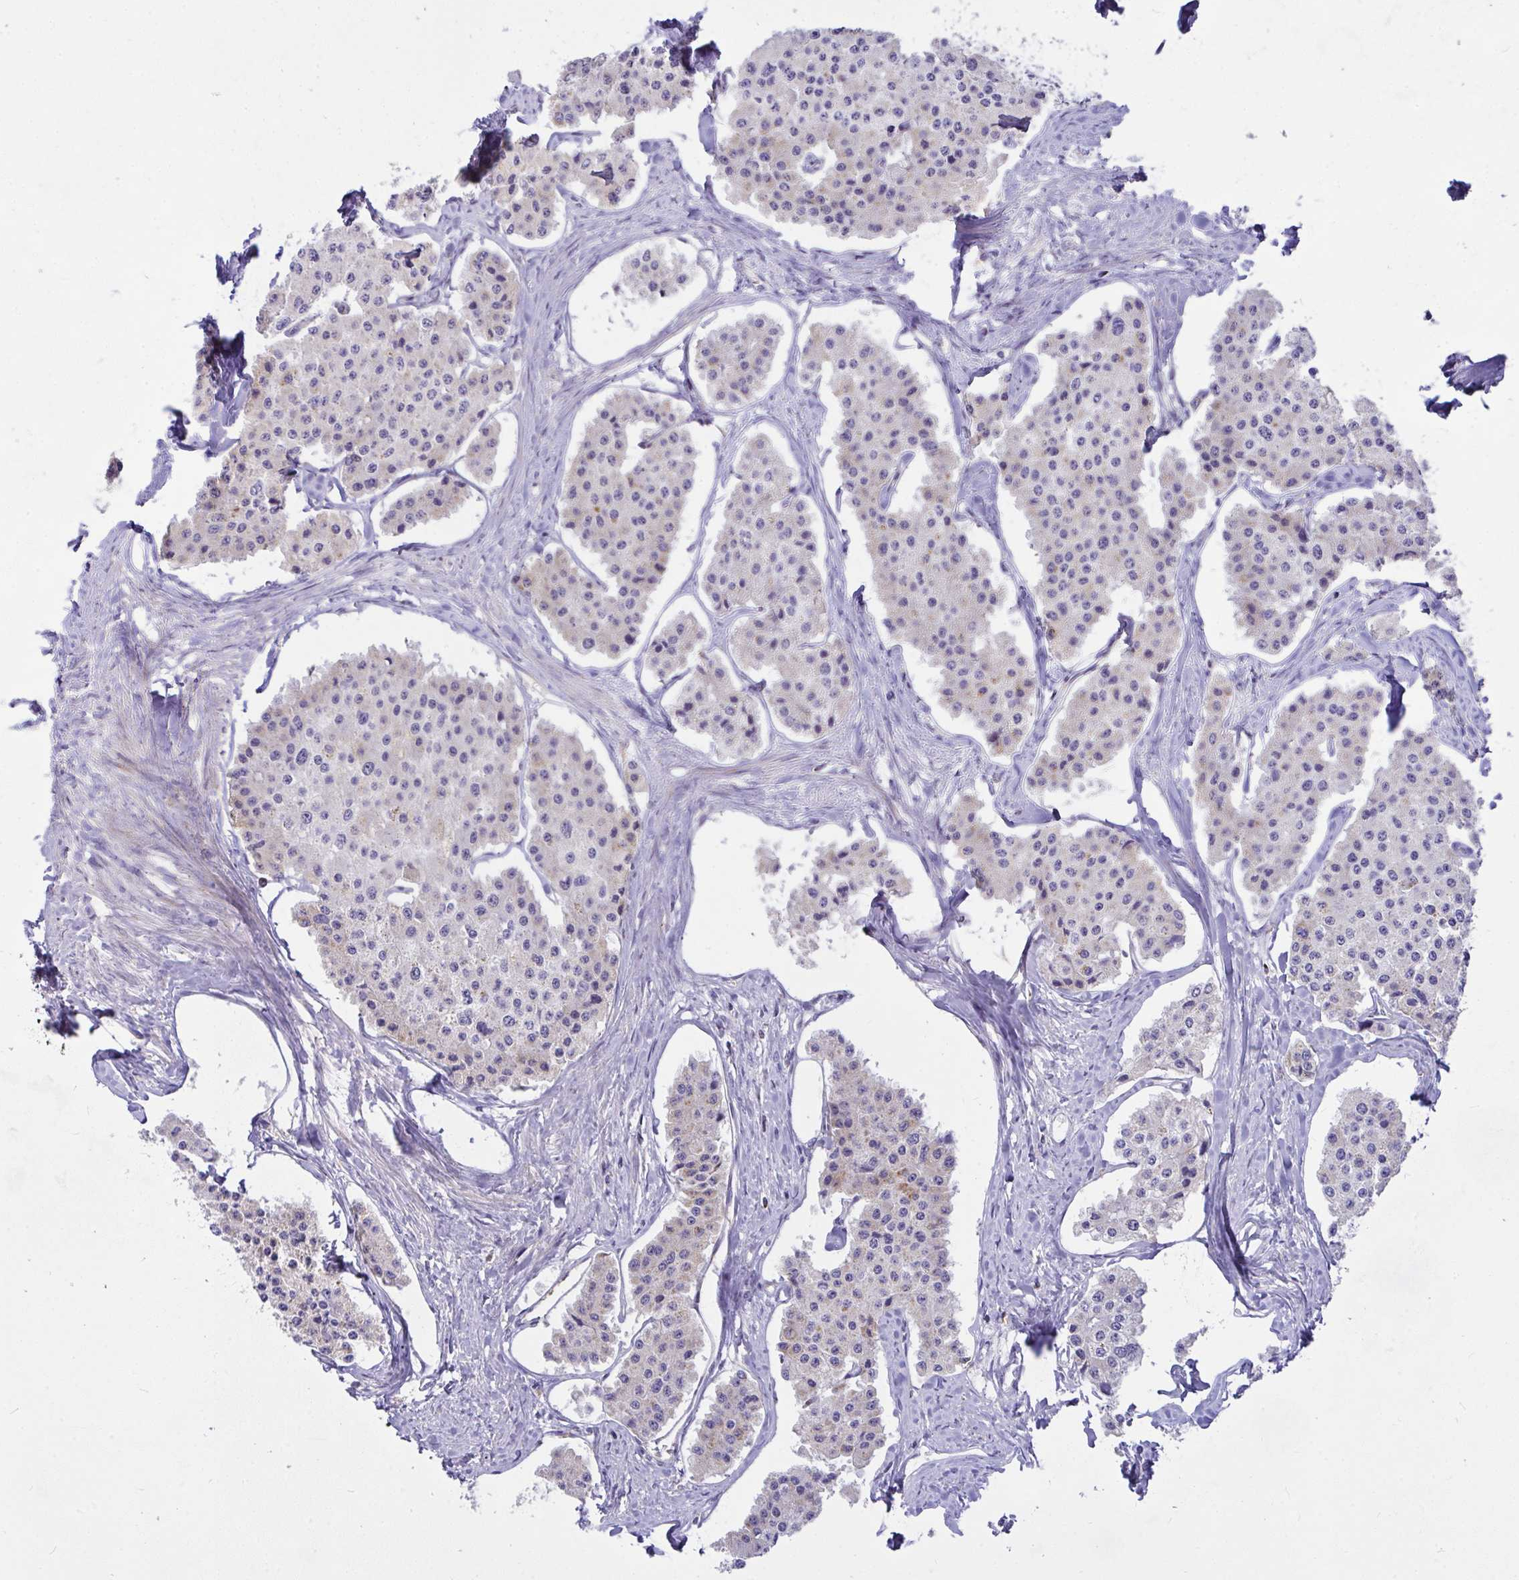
{"staining": {"intensity": "negative", "quantity": "none", "location": "none"}, "tissue": "carcinoid", "cell_type": "Tumor cells", "image_type": "cancer", "snomed": [{"axis": "morphology", "description": "Carcinoid, malignant, NOS"}, {"axis": "topography", "description": "Small intestine"}], "caption": "Carcinoid was stained to show a protein in brown. There is no significant expression in tumor cells.", "gene": "CEP63", "patient": {"sex": "female", "age": 65}}